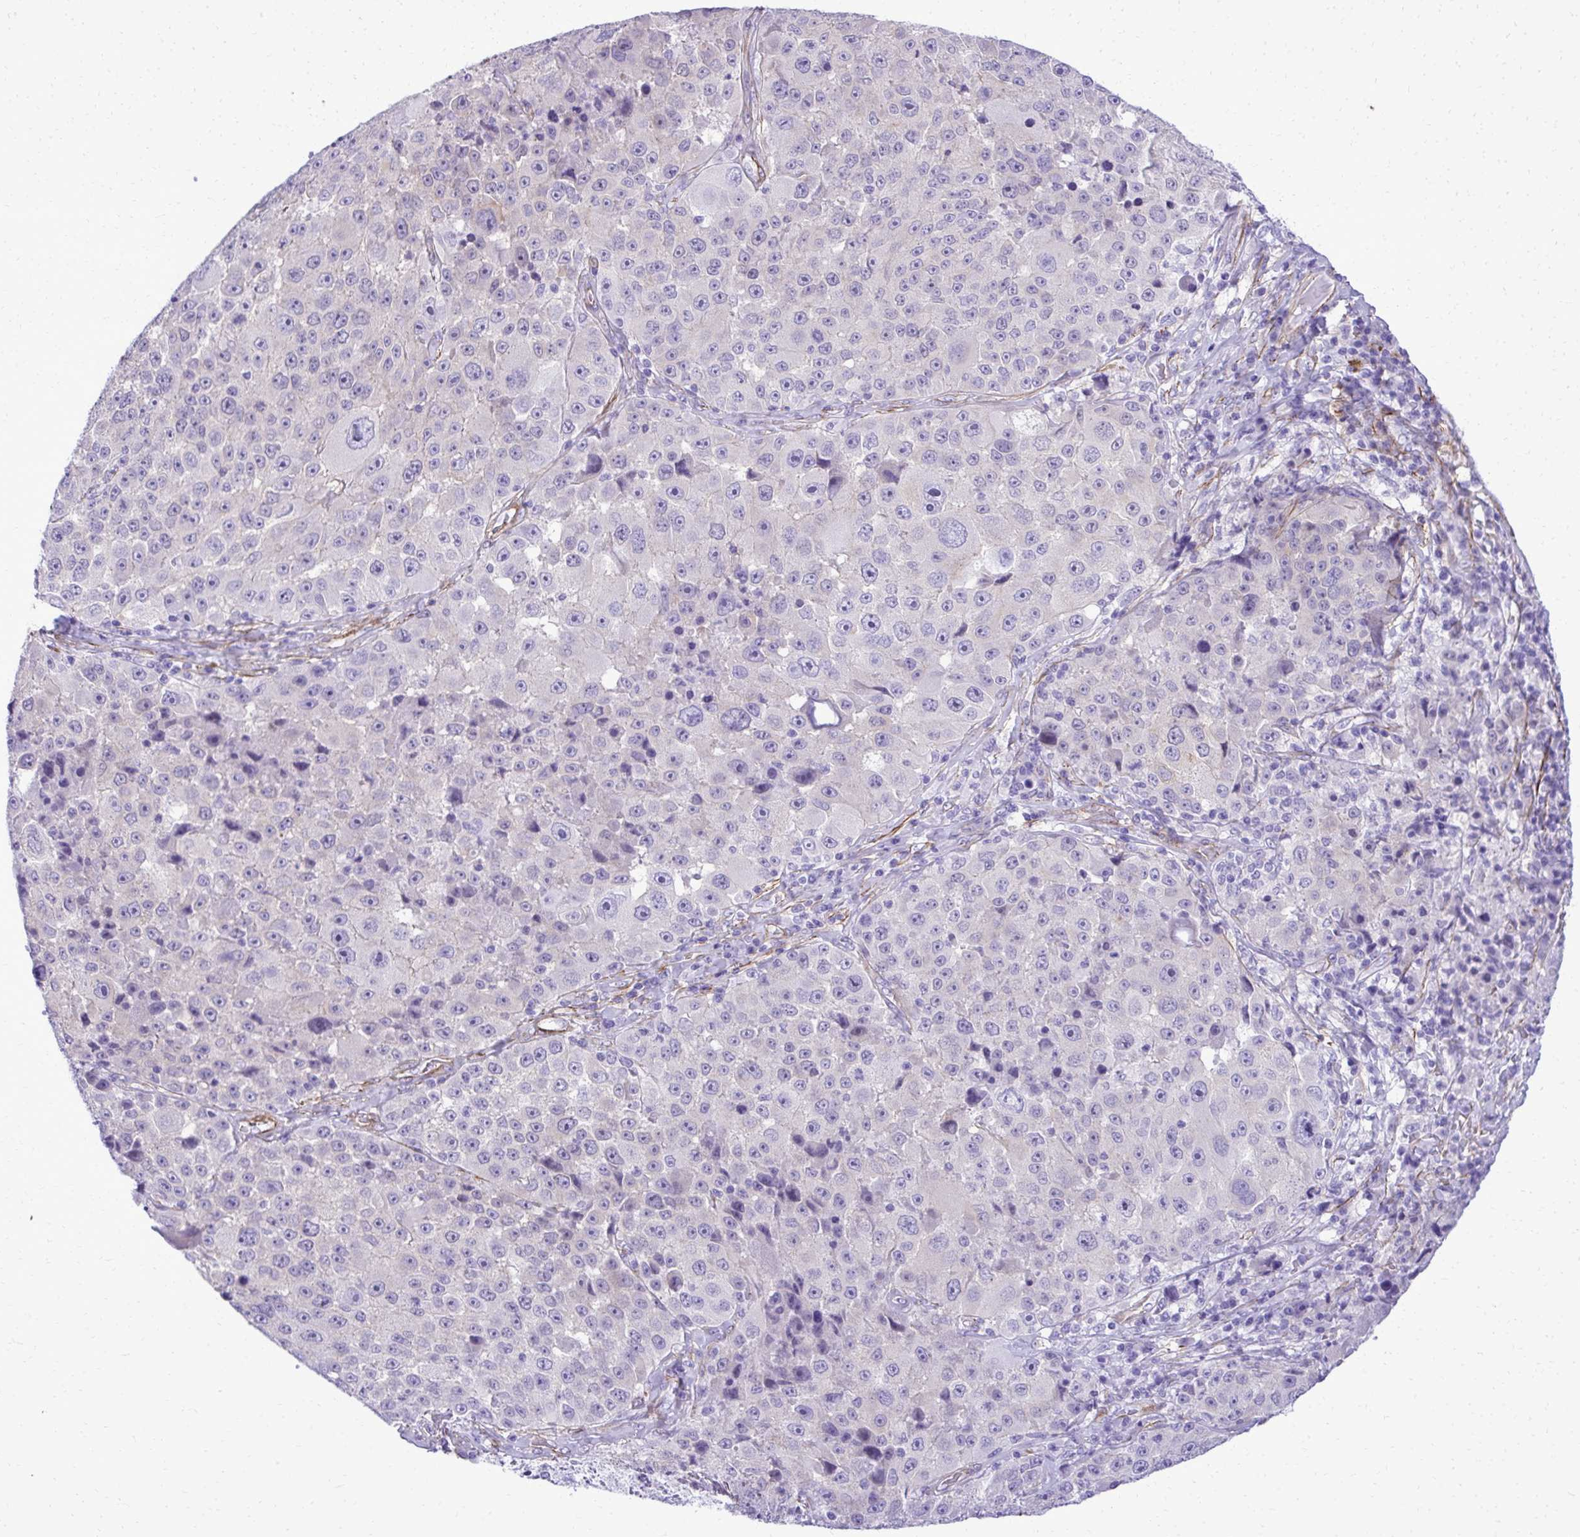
{"staining": {"intensity": "negative", "quantity": "none", "location": "none"}, "tissue": "melanoma", "cell_type": "Tumor cells", "image_type": "cancer", "snomed": [{"axis": "morphology", "description": "Malignant melanoma, Metastatic site"}, {"axis": "topography", "description": "Lymph node"}], "caption": "An IHC image of malignant melanoma (metastatic site) is shown. There is no staining in tumor cells of malignant melanoma (metastatic site). Nuclei are stained in blue.", "gene": "PITPNM3", "patient": {"sex": "male", "age": 62}}